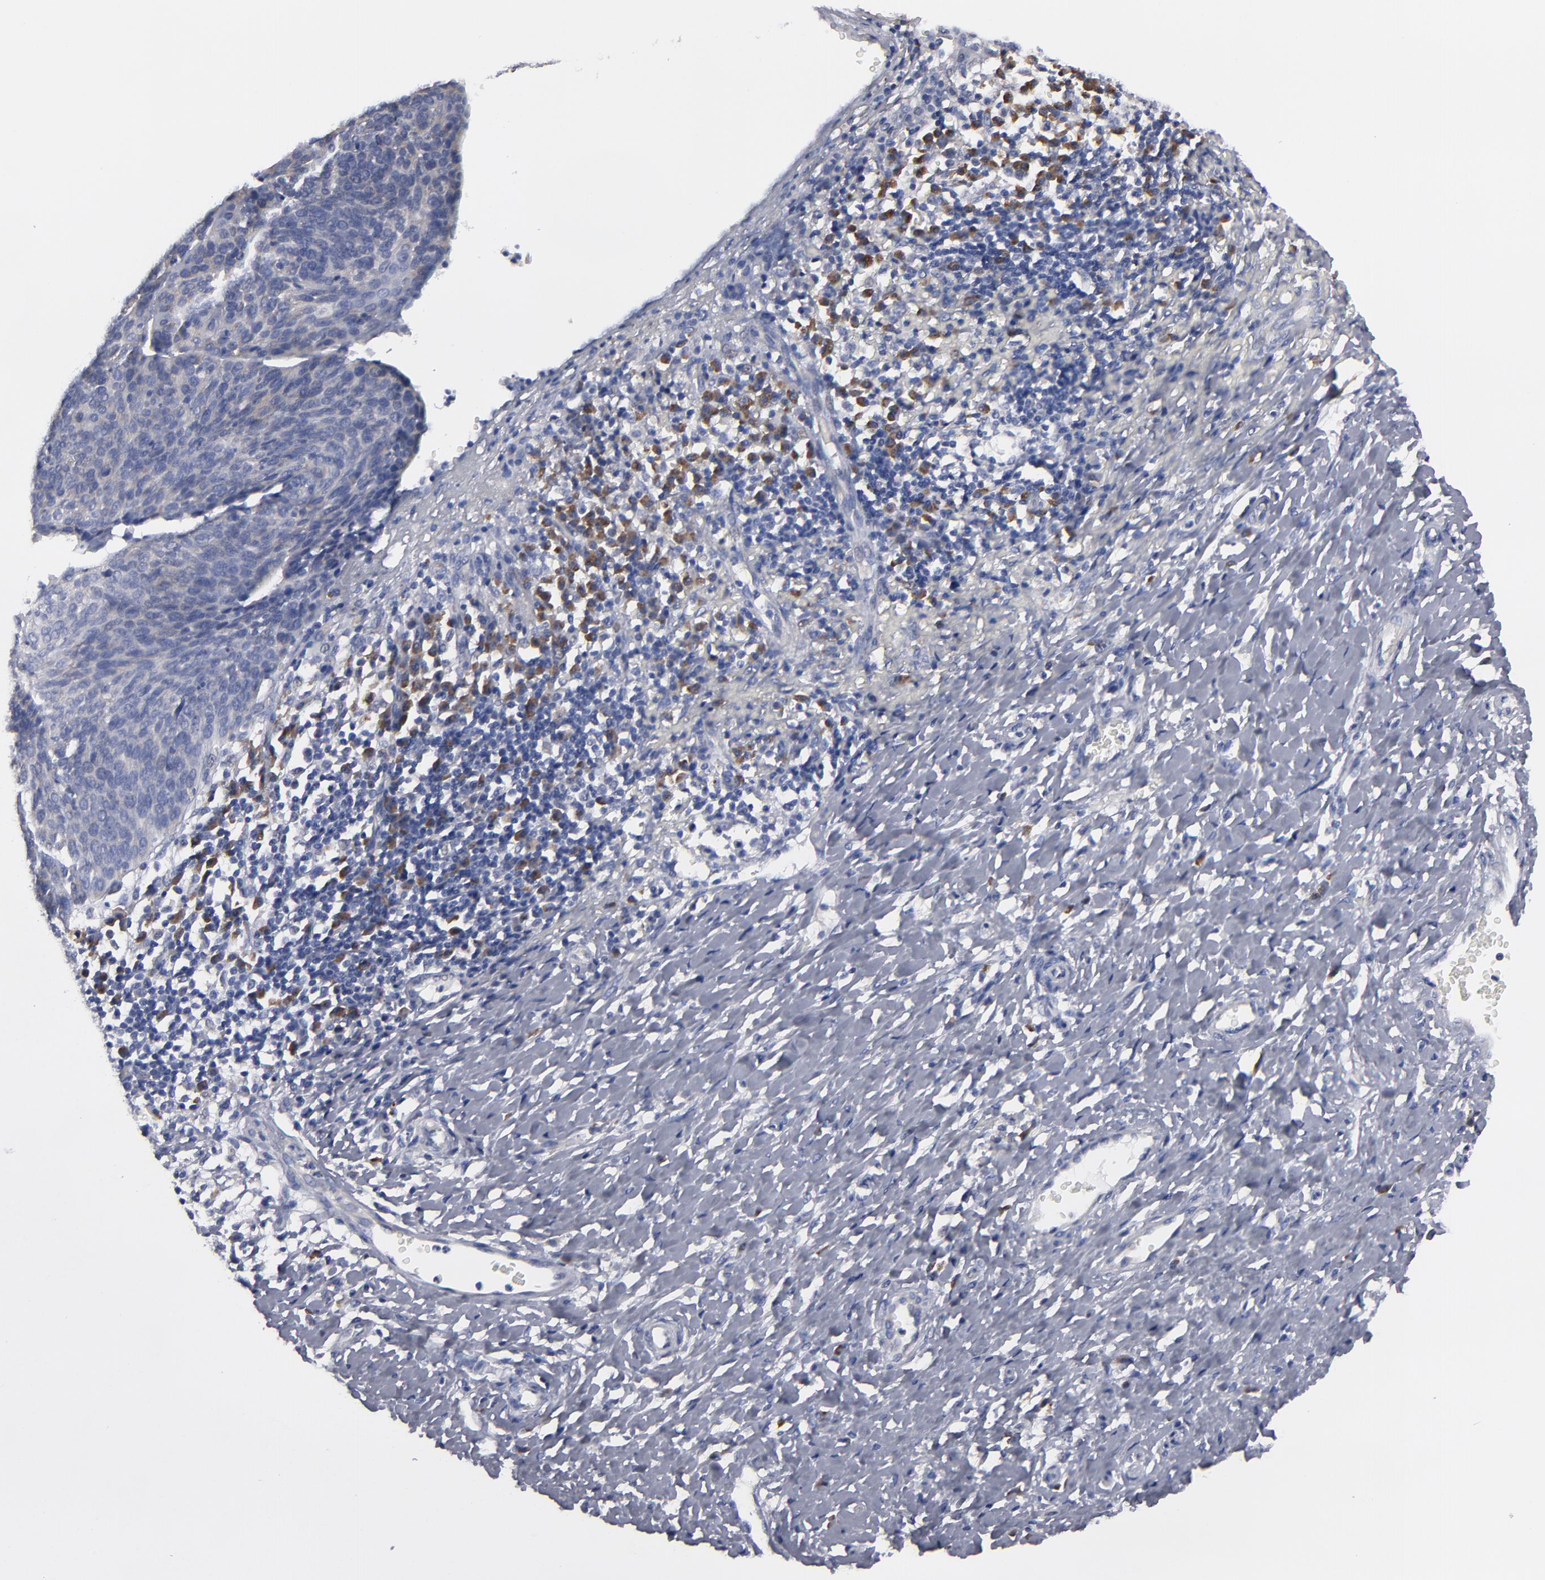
{"staining": {"intensity": "weak", "quantity": "25%-75%", "location": "cytoplasmic/membranous"}, "tissue": "cervical cancer", "cell_type": "Tumor cells", "image_type": "cancer", "snomed": [{"axis": "morphology", "description": "Normal tissue, NOS"}, {"axis": "morphology", "description": "Squamous cell carcinoma, NOS"}, {"axis": "topography", "description": "Cervix"}], "caption": "Squamous cell carcinoma (cervical) was stained to show a protein in brown. There is low levels of weak cytoplasmic/membranous staining in approximately 25%-75% of tumor cells.", "gene": "CCDC80", "patient": {"sex": "female", "age": 39}}